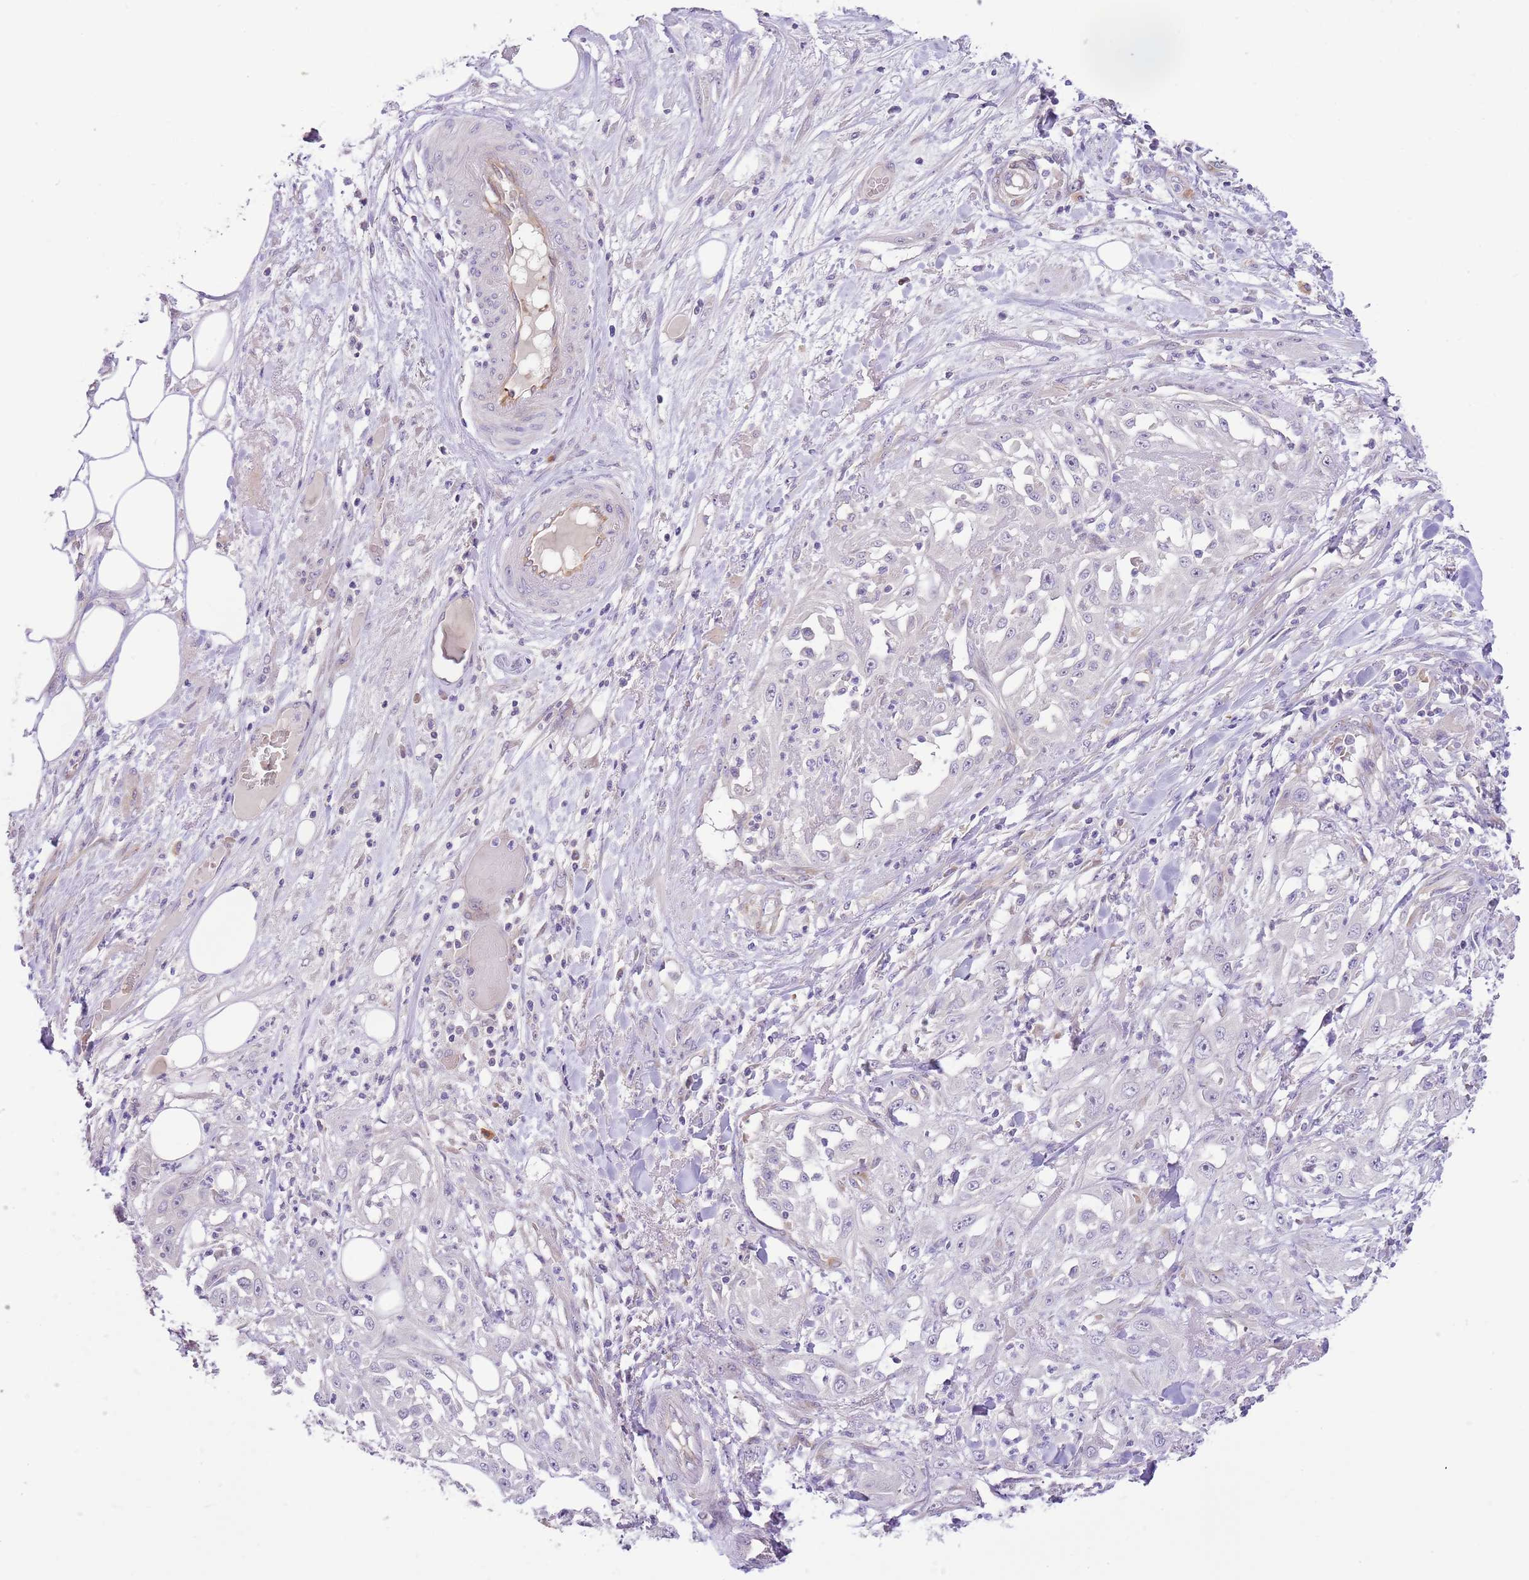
{"staining": {"intensity": "negative", "quantity": "none", "location": "none"}, "tissue": "skin cancer", "cell_type": "Tumor cells", "image_type": "cancer", "snomed": [{"axis": "morphology", "description": "Squamous cell carcinoma, NOS"}, {"axis": "morphology", "description": "Squamous cell carcinoma, metastatic, NOS"}, {"axis": "topography", "description": "Skin"}, {"axis": "topography", "description": "Lymph node"}], "caption": "Photomicrograph shows no protein positivity in tumor cells of skin squamous cell carcinoma tissue. The staining was performed using DAB to visualize the protein expression in brown, while the nuclei were stained in blue with hematoxylin (Magnification: 20x).", "gene": "RFK", "patient": {"sex": "male", "age": 75}}